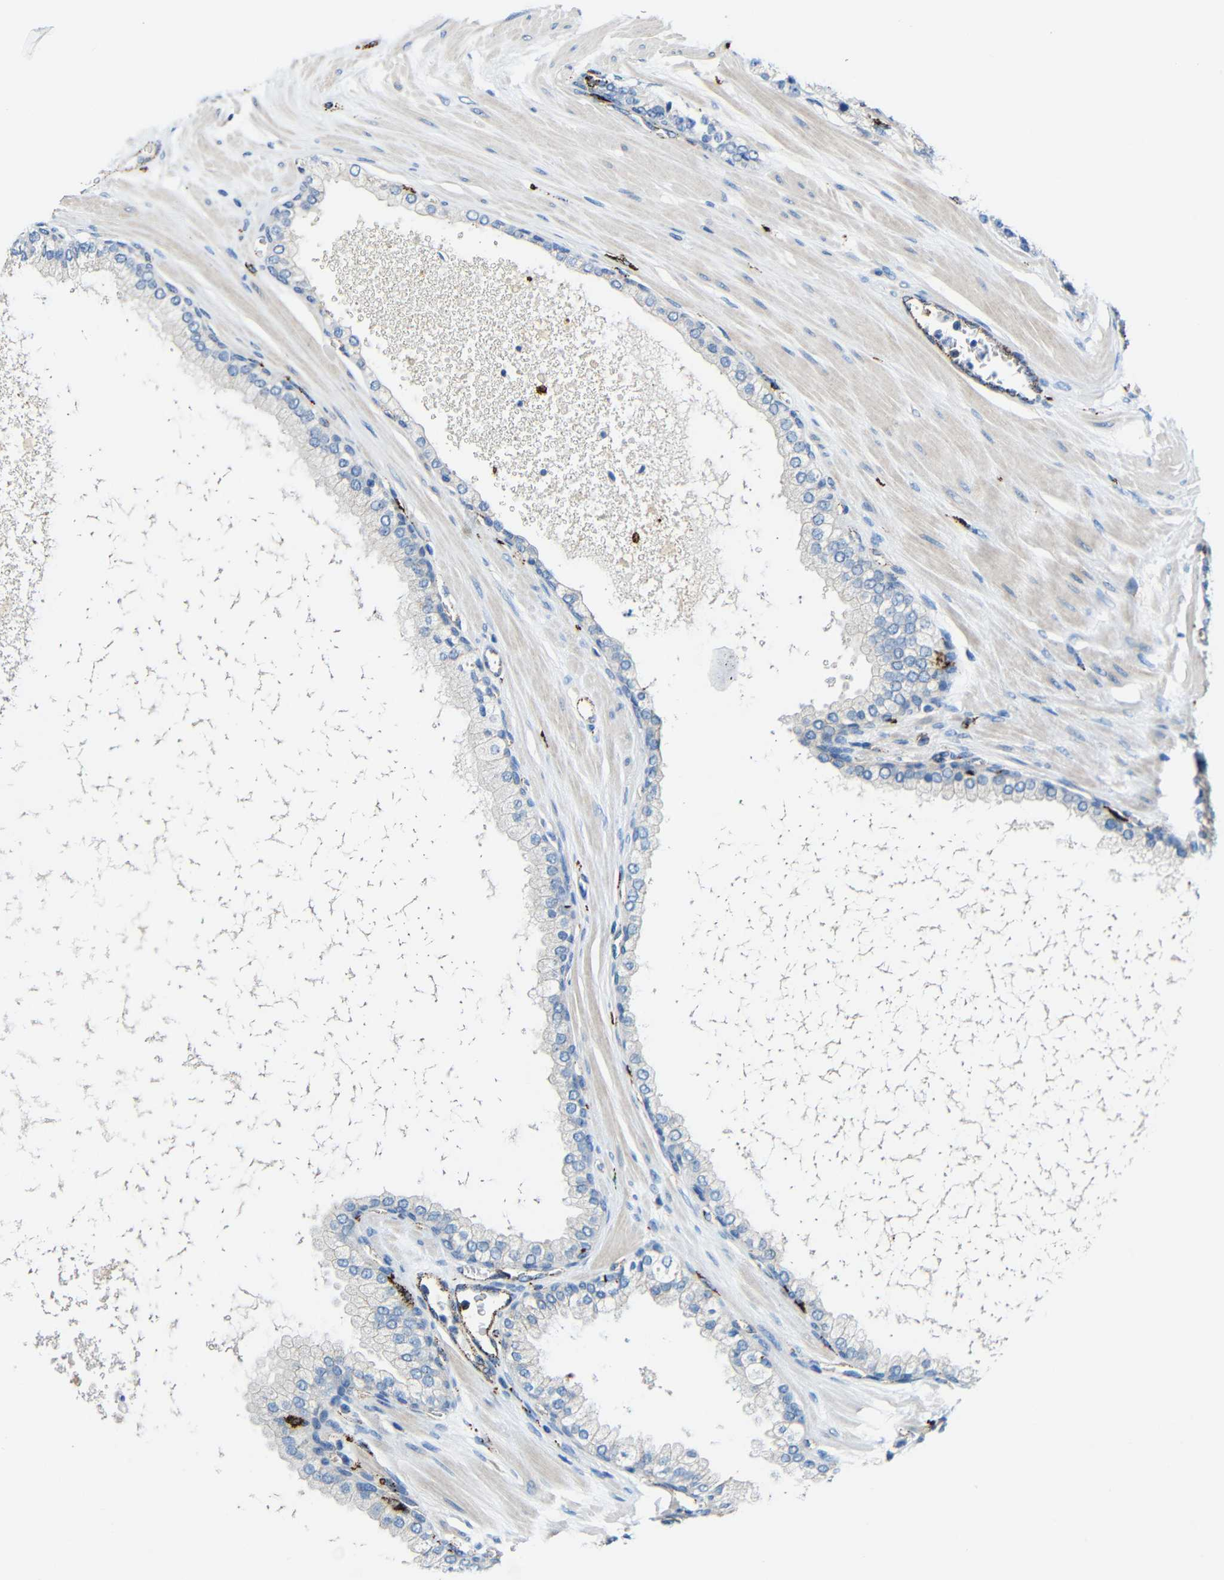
{"staining": {"intensity": "negative", "quantity": "none", "location": "none"}, "tissue": "prostate cancer", "cell_type": "Tumor cells", "image_type": "cancer", "snomed": [{"axis": "morphology", "description": "Adenocarcinoma, High grade"}, {"axis": "topography", "description": "Prostate"}], "caption": "An immunohistochemistry photomicrograph of prostate high-grade adenocarcinoma is shown. There is no staining in tumor cells of prostate high-grade adenocarcinoma.", "gene": "HLA-DMA", "patient": {"sex": "male", "age": 65}}